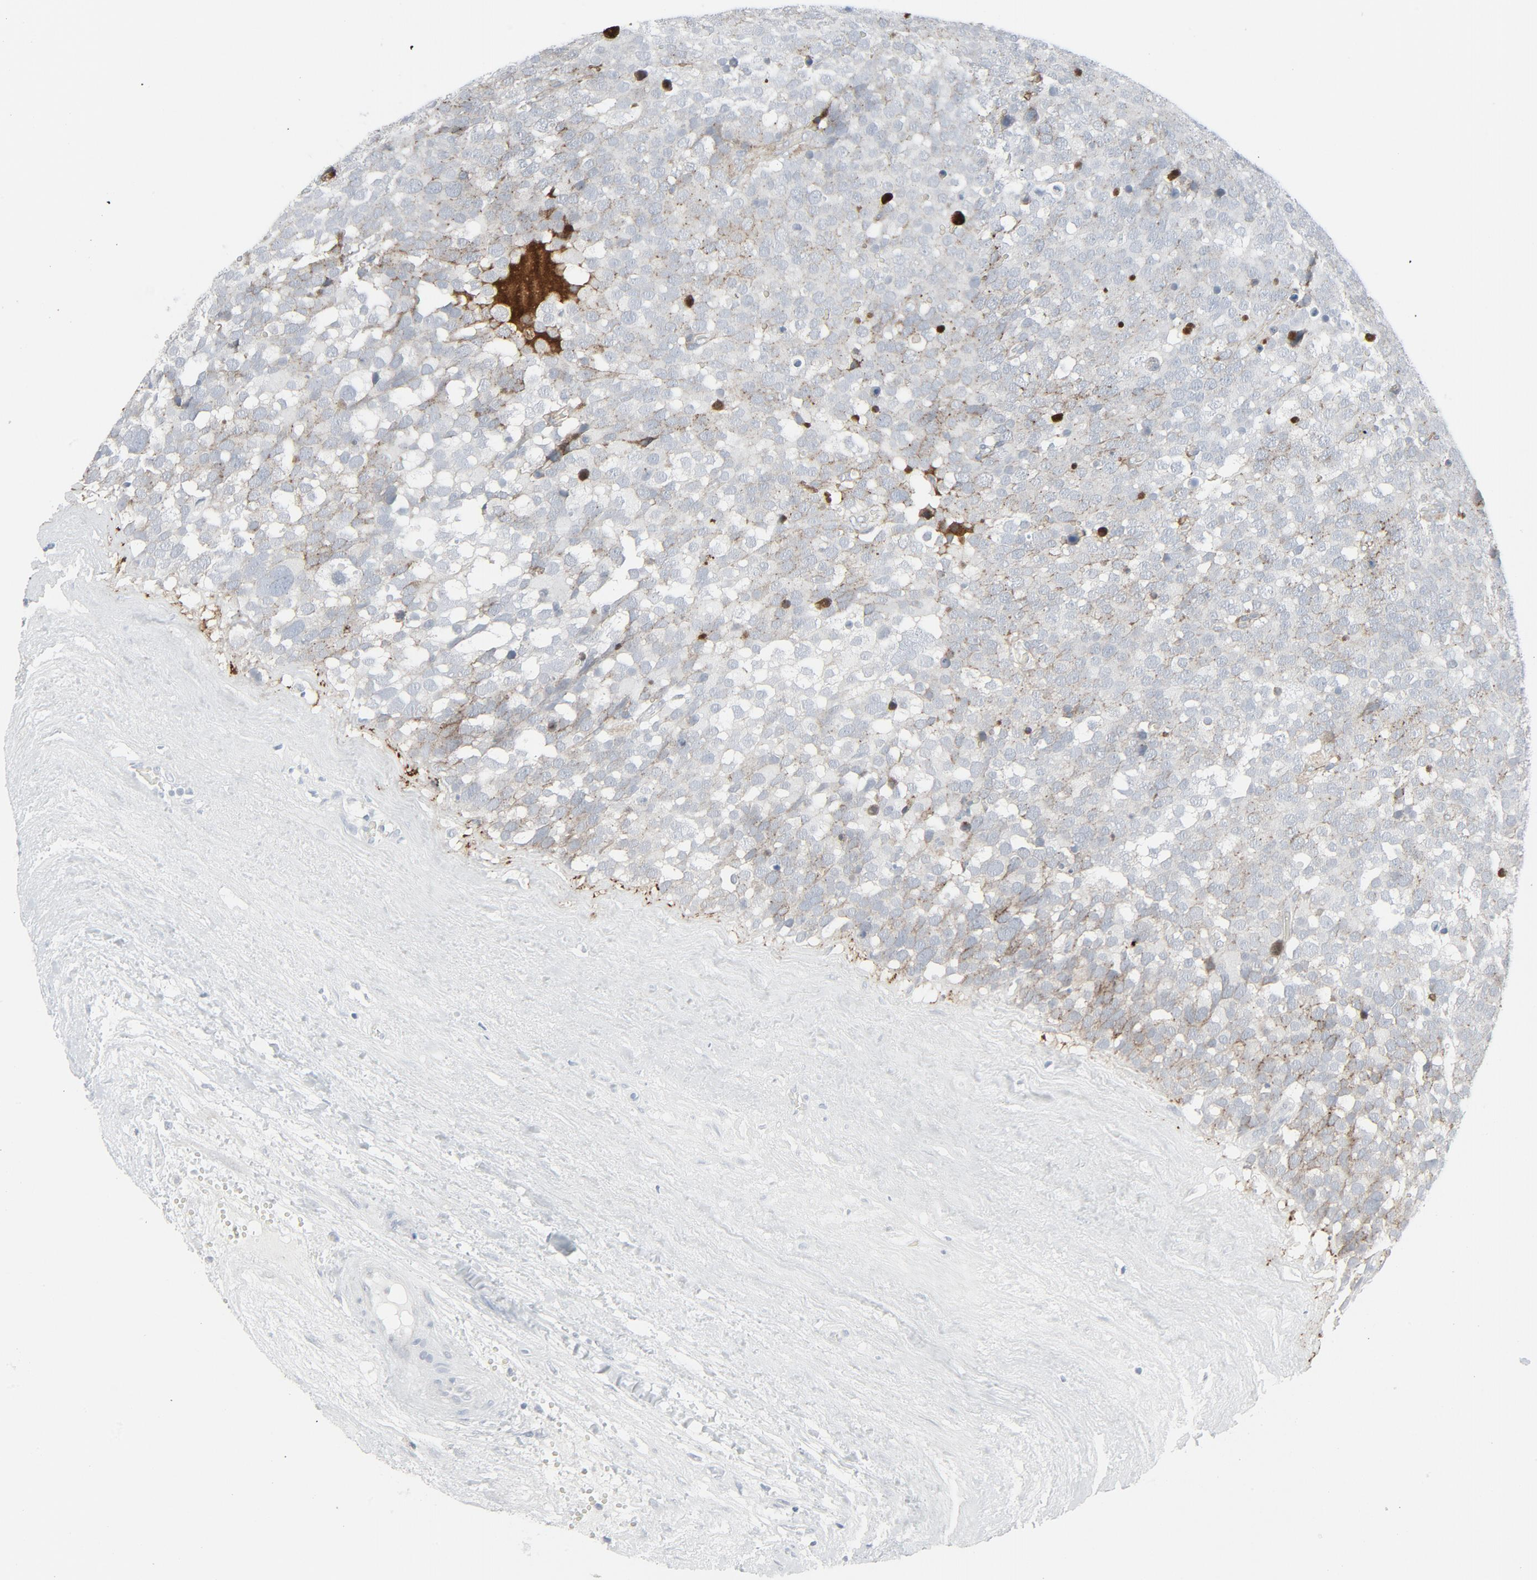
{"staining": {"intensity": "weak", "quantity": "25%-75%", "location": "cytoplasmic/membranous"}, "tissue": "testis cancer", "cell_type": "Tumor cells", "image_type": "cancer", "snomed": [{"axis": "morphology", "description": "Seminoma, NOS"}, {"axis": "topography", "description": "Testis"}], "caption": "A low amount of weak cytoplasmic/membranous staining is seen in about 25%-75% of tumor cells in testis cancer (seminoma) tissue.", "gene": "FGFR3", "patient": {"sex": "male", "age": 71}}